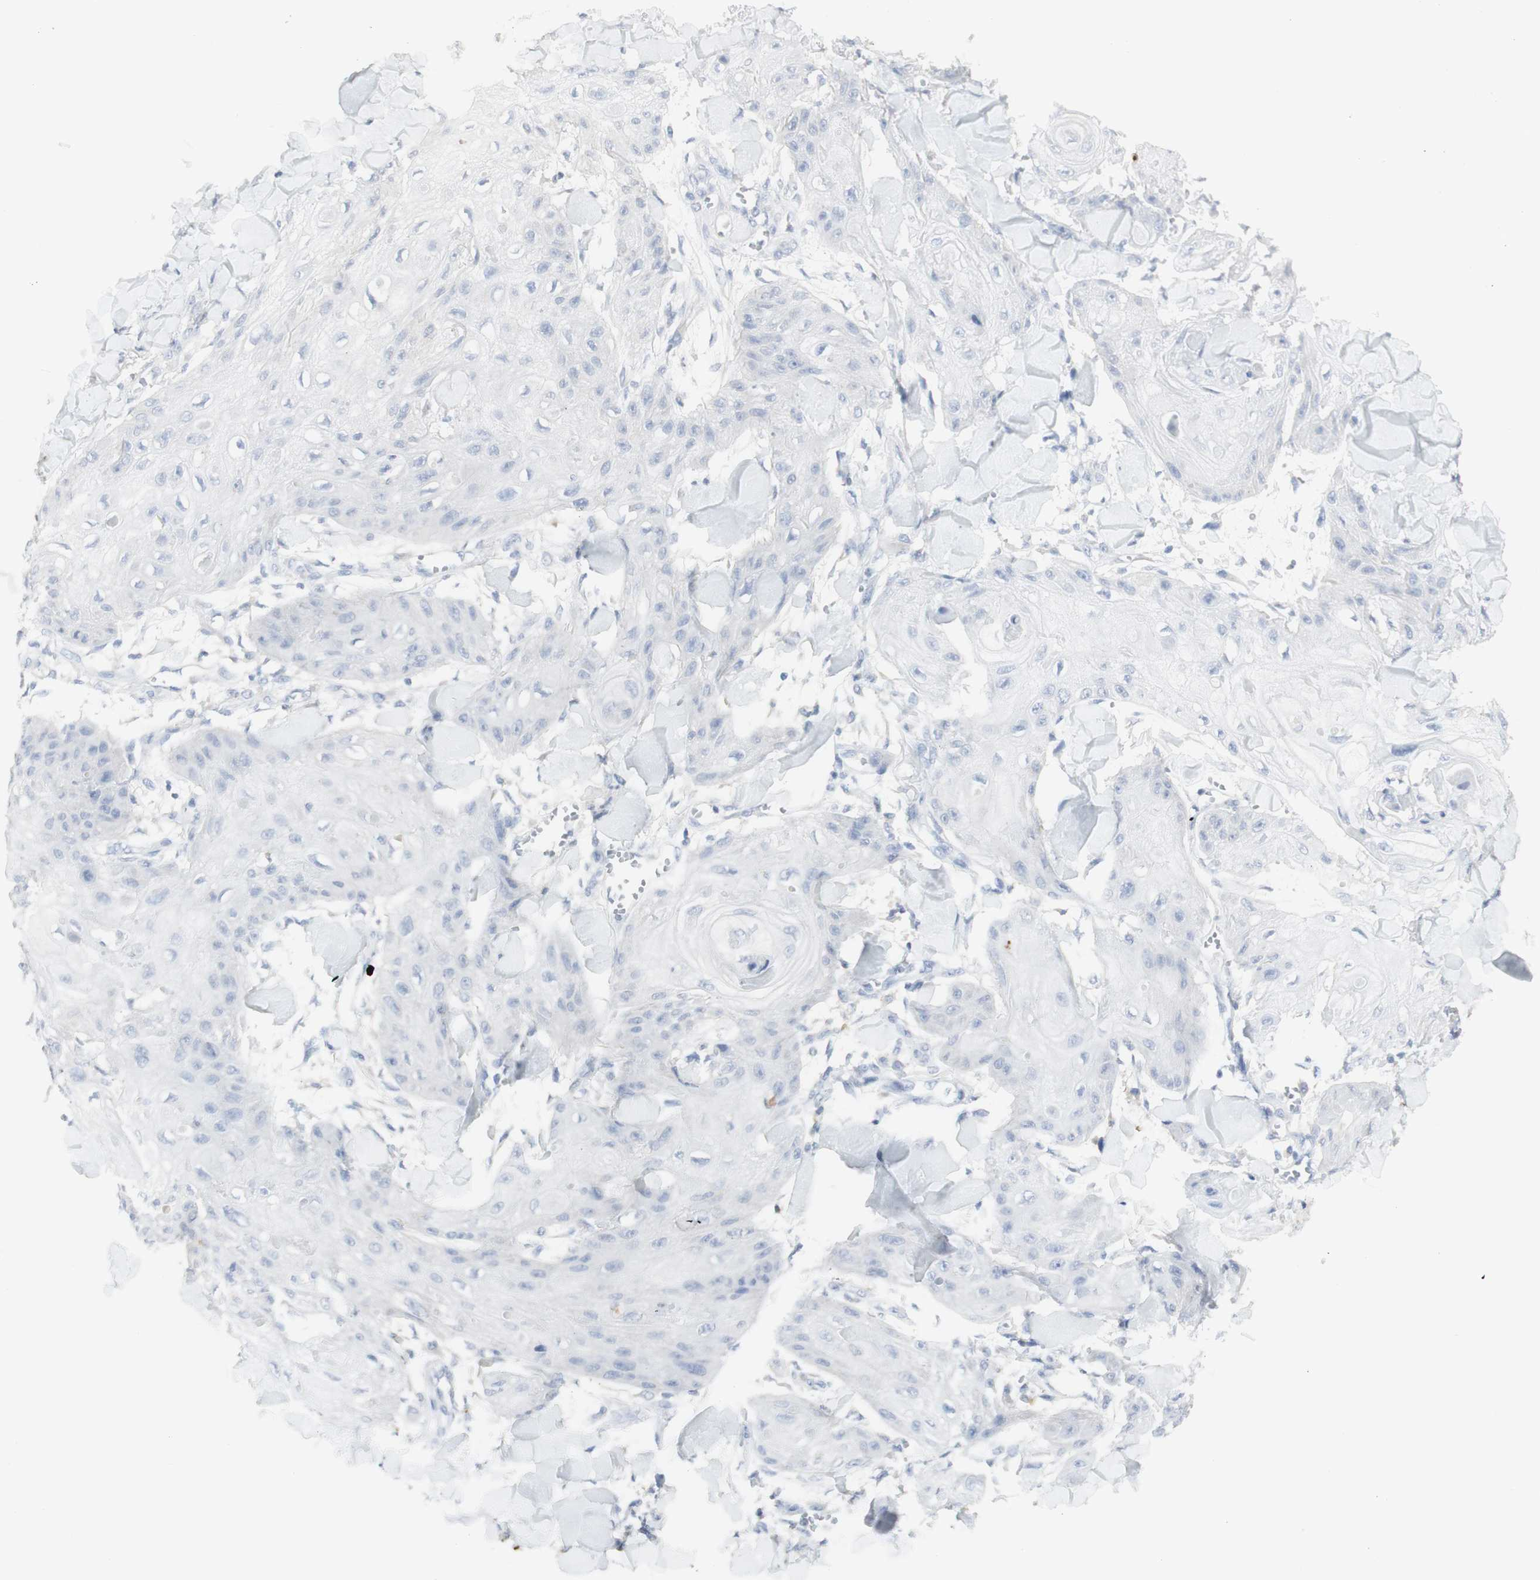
{"staining": {"intensity": "negative", "quantity": "none", "location": "none"}, "tissue": "skin cancer", "cell_type": "Tumor cells", "image_type": "cancer", "snomed": [{"axis": "morphology", "description": "Squamous cell carcinoma, NOS"}, {"axis": "topography", "description": "Skin"}], "caption": "Protein analysis of skin squamous cell carcinoma reveals no significant expression in tumor cells.", "gene": "CD207", "patient": {"sex": "male", "age": 74}}